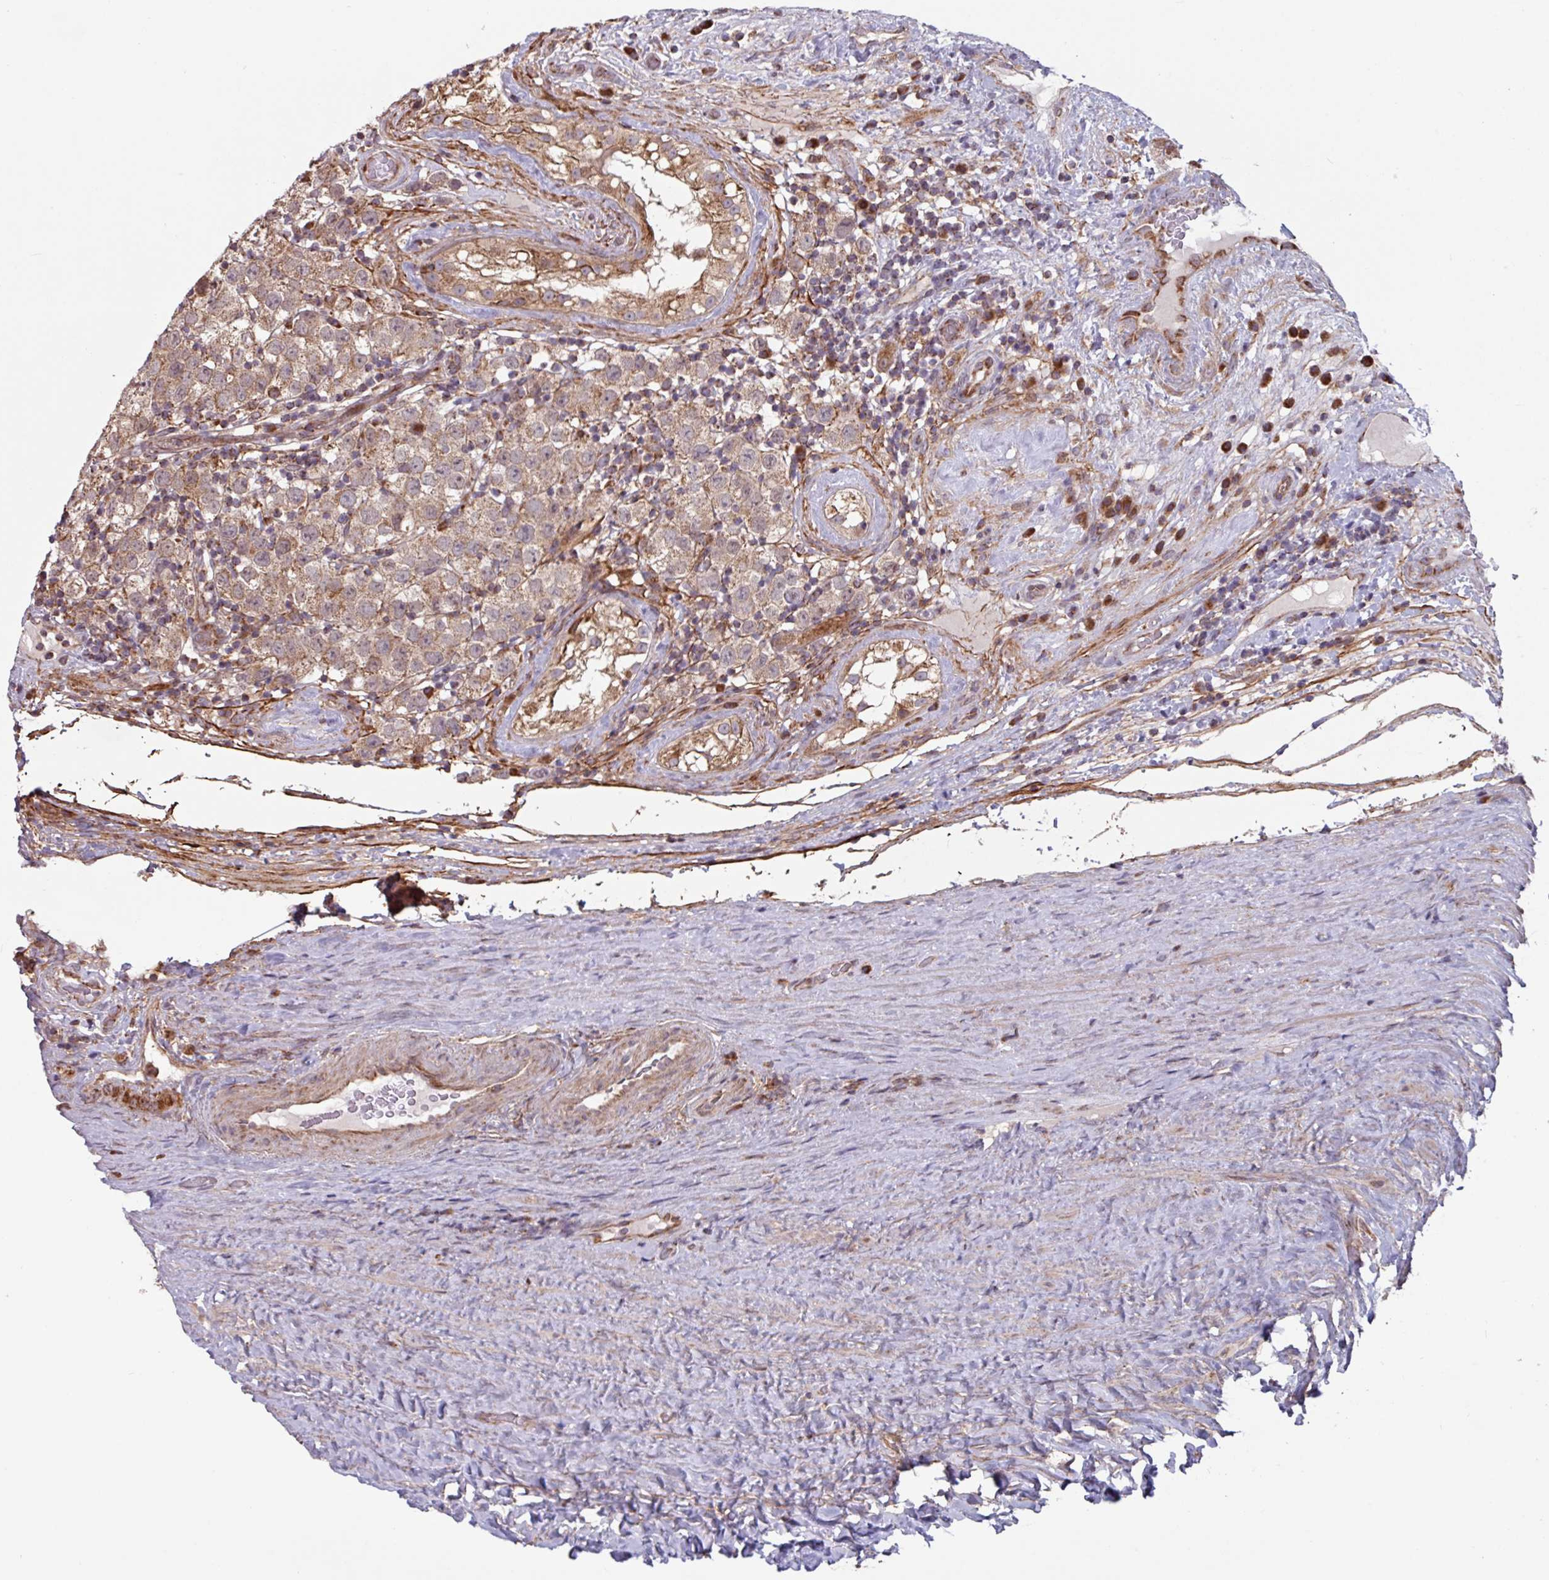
{"staining": {"intensity": "weak", "quantity": ">75%", "location": "cytoplasmic/membranous"}, "tissue": "testis cancer", "cell_type": "Tumor cells", "image_type": "cancer", "snomed": [{"axis": "morphology", "description": "Seminoma, NOS"}, {"axis": "morphology", "description": "Carcinoma, Embryonal, NOS"}, {"axis": "topography", "description": "Testis"}], "caption": "Immunohistochemistry (IHC) of testis cancer exhibits low levels of weak cytoplasmic/membranous staining in about >75% of tumor cells. Ihc stains the protein in brown and the nuclei are stained blue.", "gene": "COX7C", "patient": {"sex": "male", "age": 41}}